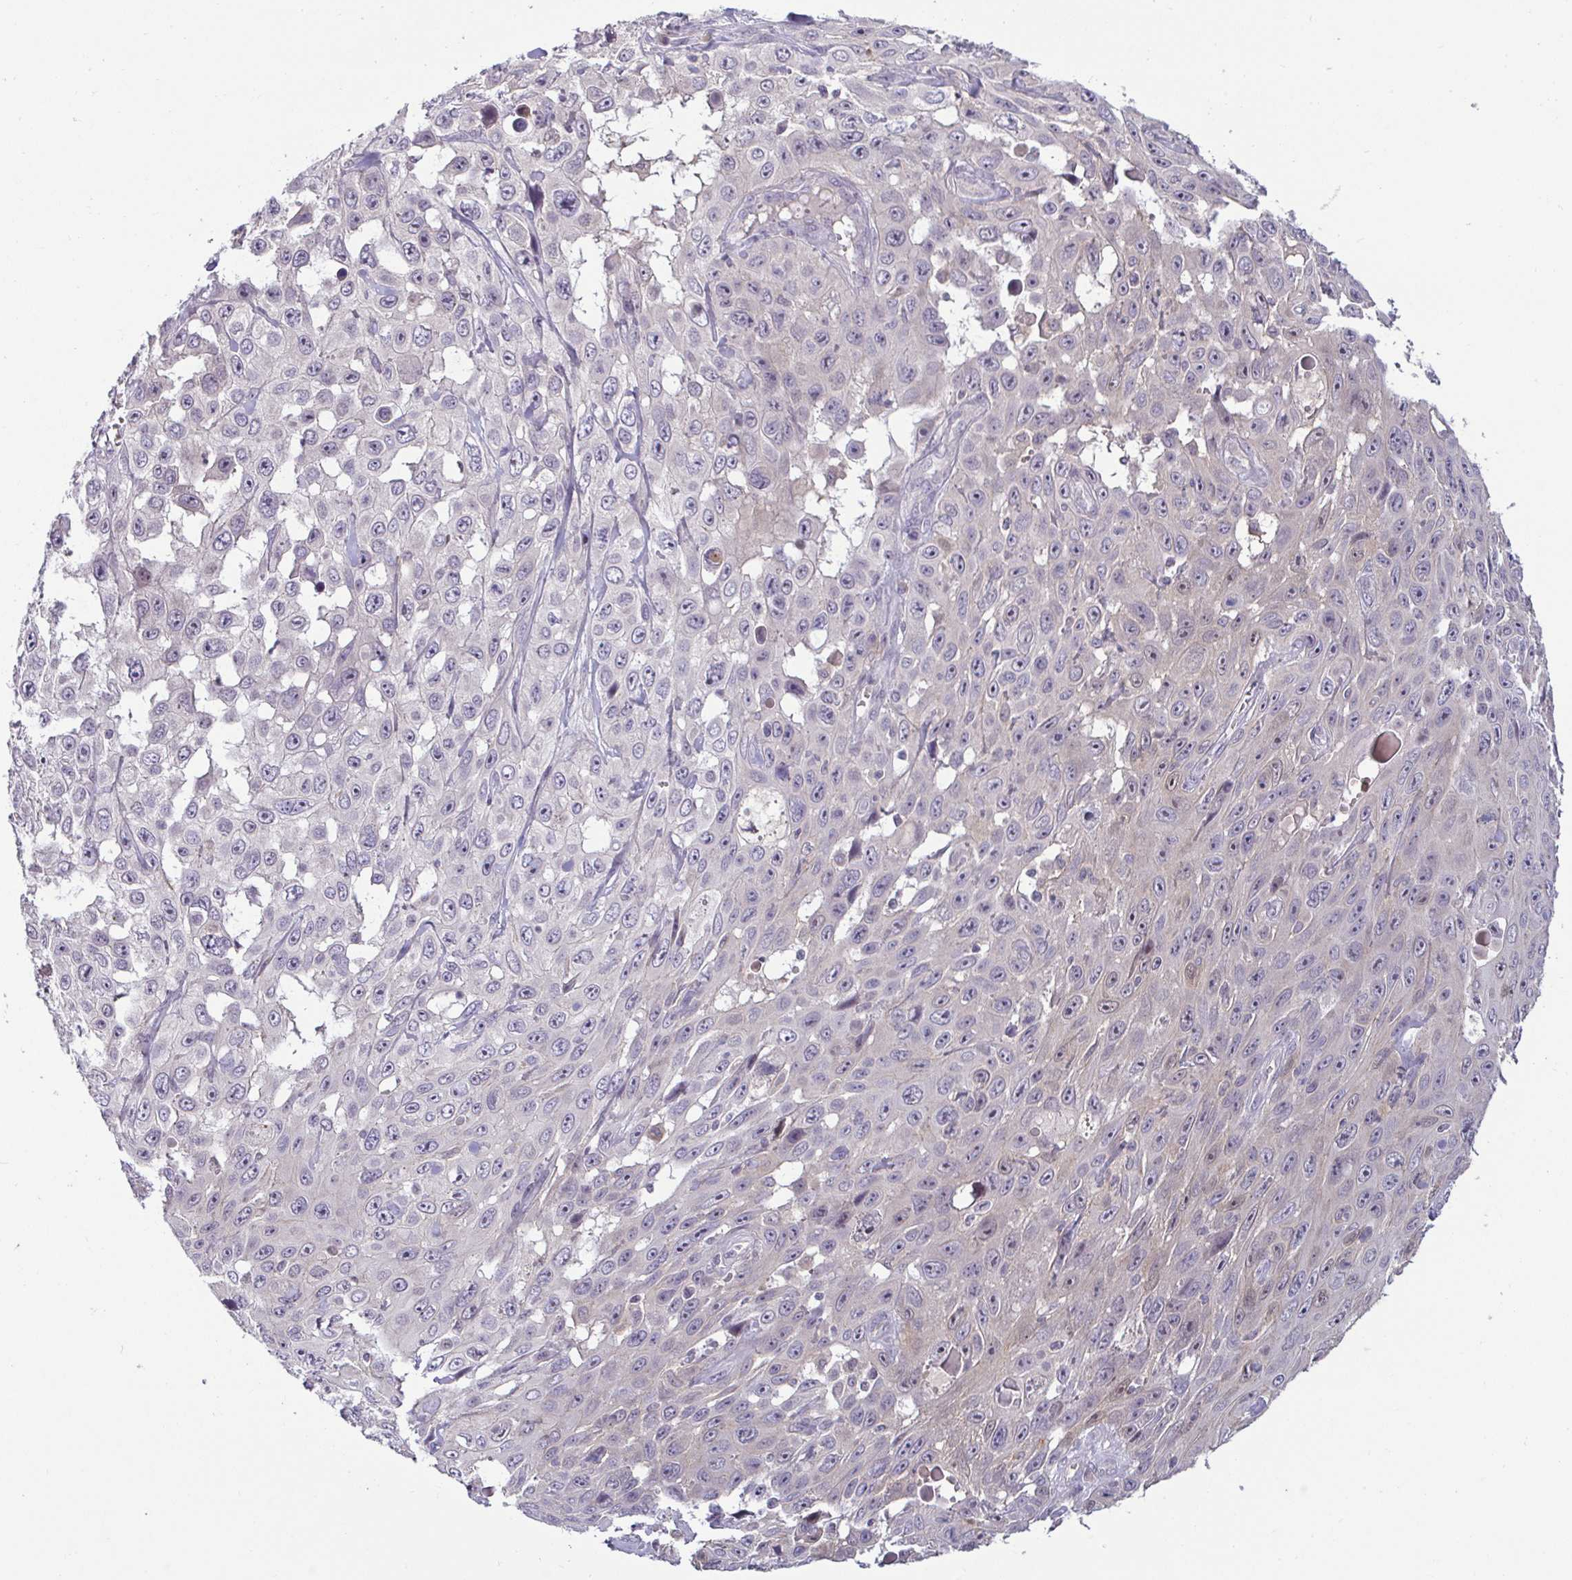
{"staining": {"intensity": "weak", "quantity": "<25%", "location": "cytoplasmic/membranous"}, "tissue": "skin cancer", "cell_type": "Tumor cells", "image_type": "cancer", "snomed": [{"axis": "morphology", "description": "Squamous cell carcinoma, NOS"}, {"axis": "topography", "description": "Skin"}], "caption": "Immunohistochemical staining of human squamous cell carcinoma (skin) exhibits no significant positivity in tumor cells.", "gene": "GSTM1", "patient": {"sex": "male", "age": 82}}